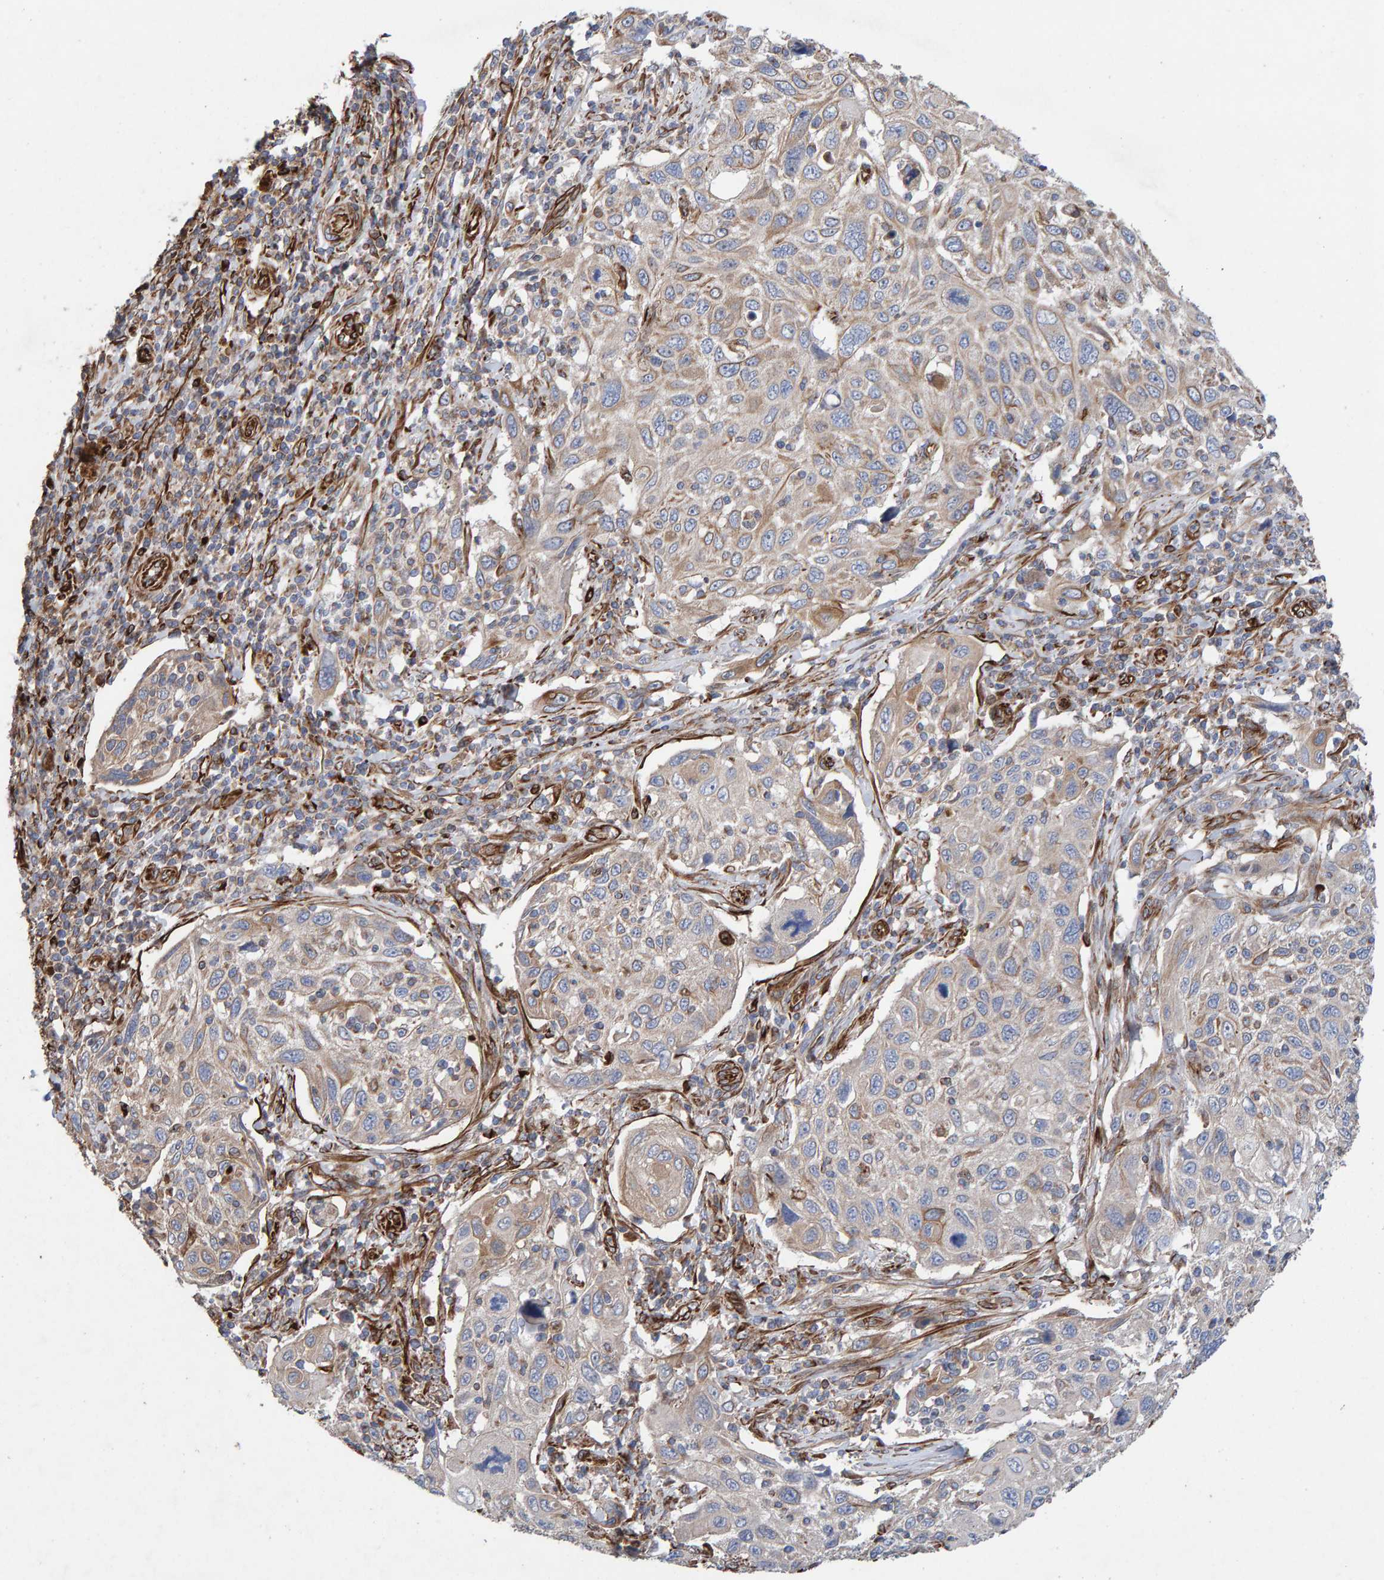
{"staining": {"intensity": "weak", "quantity": "<25%", "location": "cytoplasmic/membranous"}, "tissue": "cervical cancer", "cell_type": "Tumor cells", "image_type": "cancer", "snomed": [{"axis": "morphology", "description": "Squamous cell carcinoma, NOS"}, {"axis": "topography", "description": "Cervix"}], "caption": "Immunohistochemistry (IHC) image of neoplastic tissue: cervical cancer (squamous cell carcinoma) stained with DAB demonstrates no significant protein expression in tumor cells.", "gene": "ZNF347", "patient": {"sex": "female", "age": 70}}